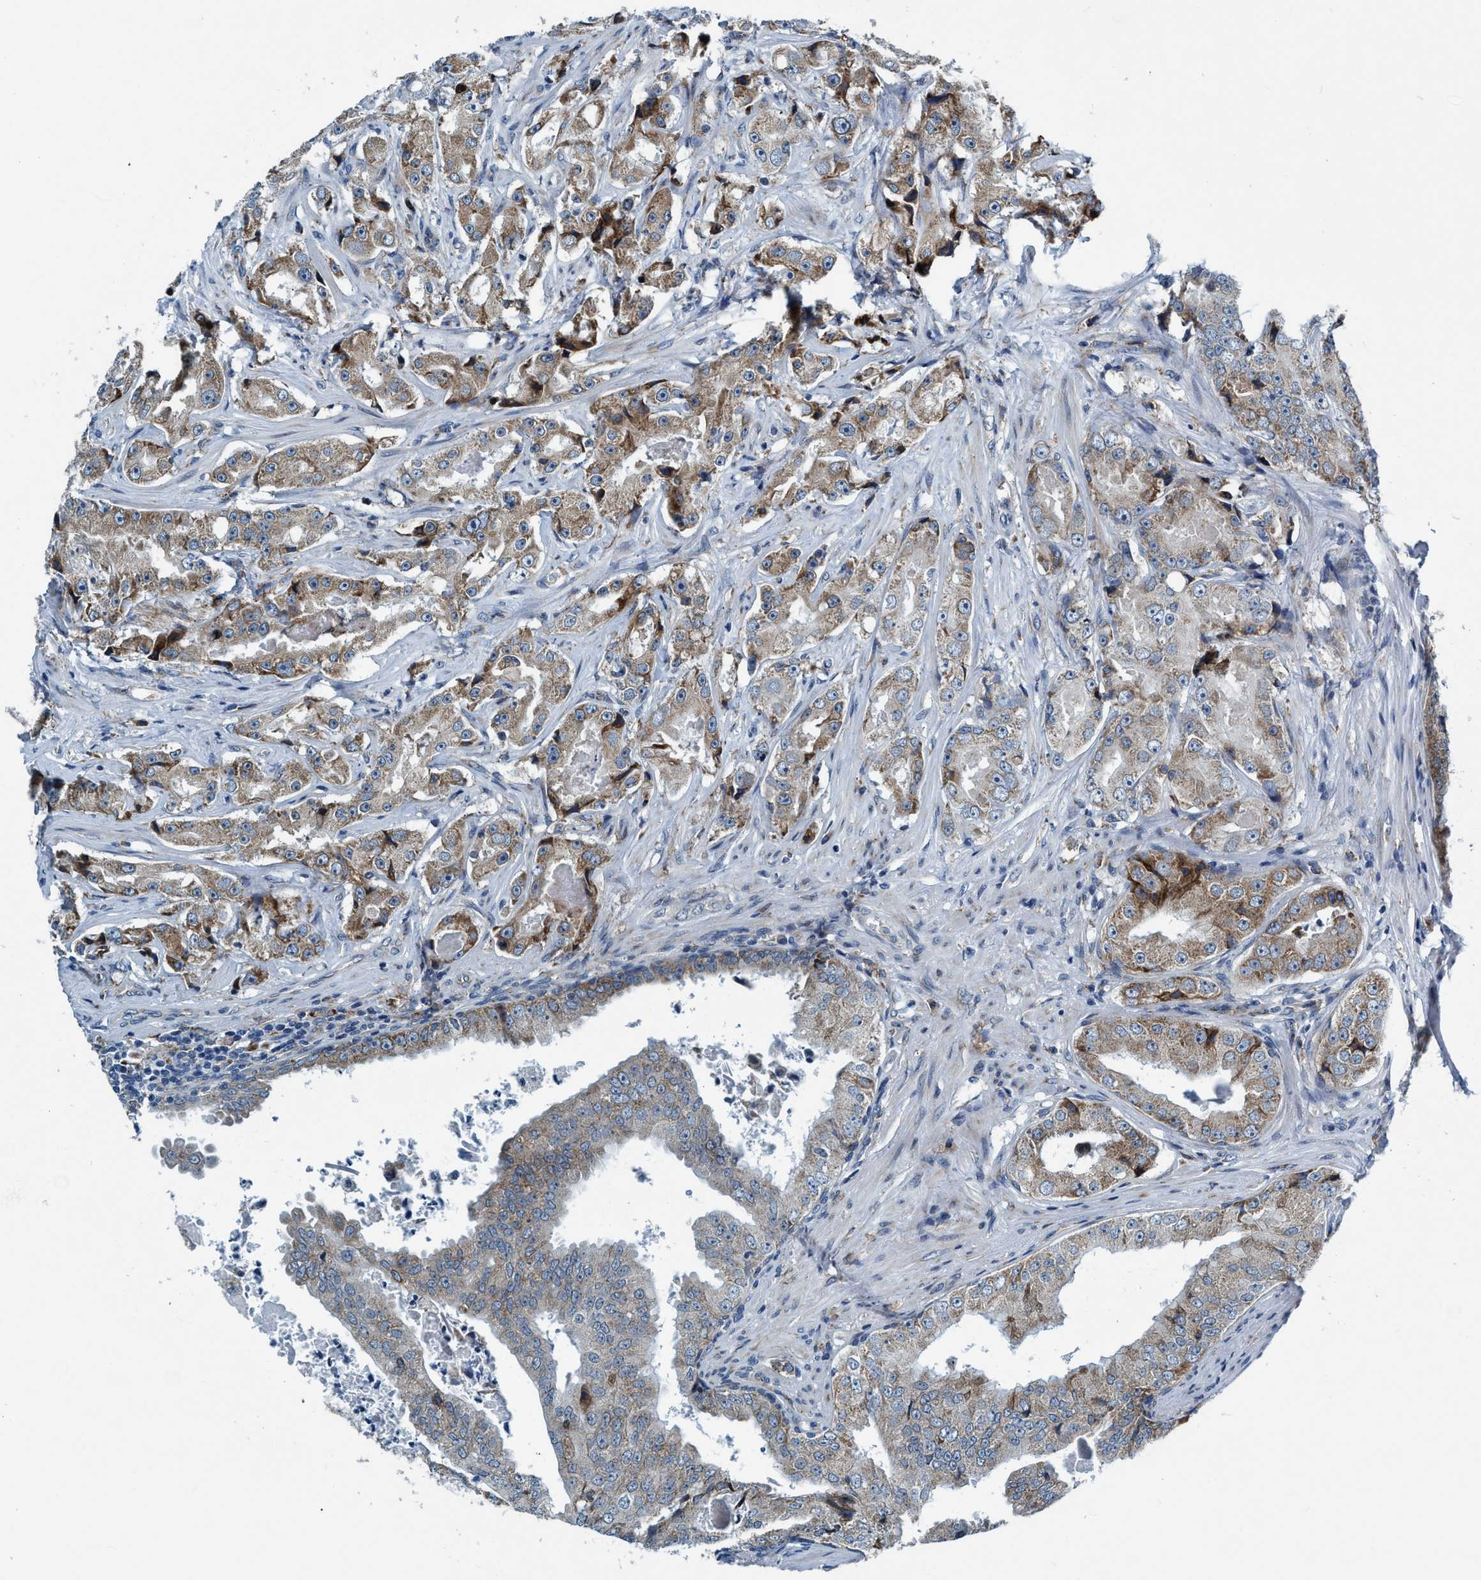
{"staining": {"intensity": "moderate", "quantity": "25%-75%", "location": "cytoplasmic/membranous"}, "tissue": "prostate cancer", "cell_type": "Tumor cells", "image_type": "cancer", "snomed": [{"axis": "morphology", "description": "Adenocarcinoma, High grade"}, {"axis": "topography", "description": "Prostate"}], "caption": "Immunohistochemistry (IHC) (DAB) staining of high-grade adenocarcinoma (prostate) displays moderate cytoplasmic/membranous protein positivity in approximately 25%-75% of tumor cells.", "gene": "ARMC9", "patient": {"sex": "male", "age": 73}}